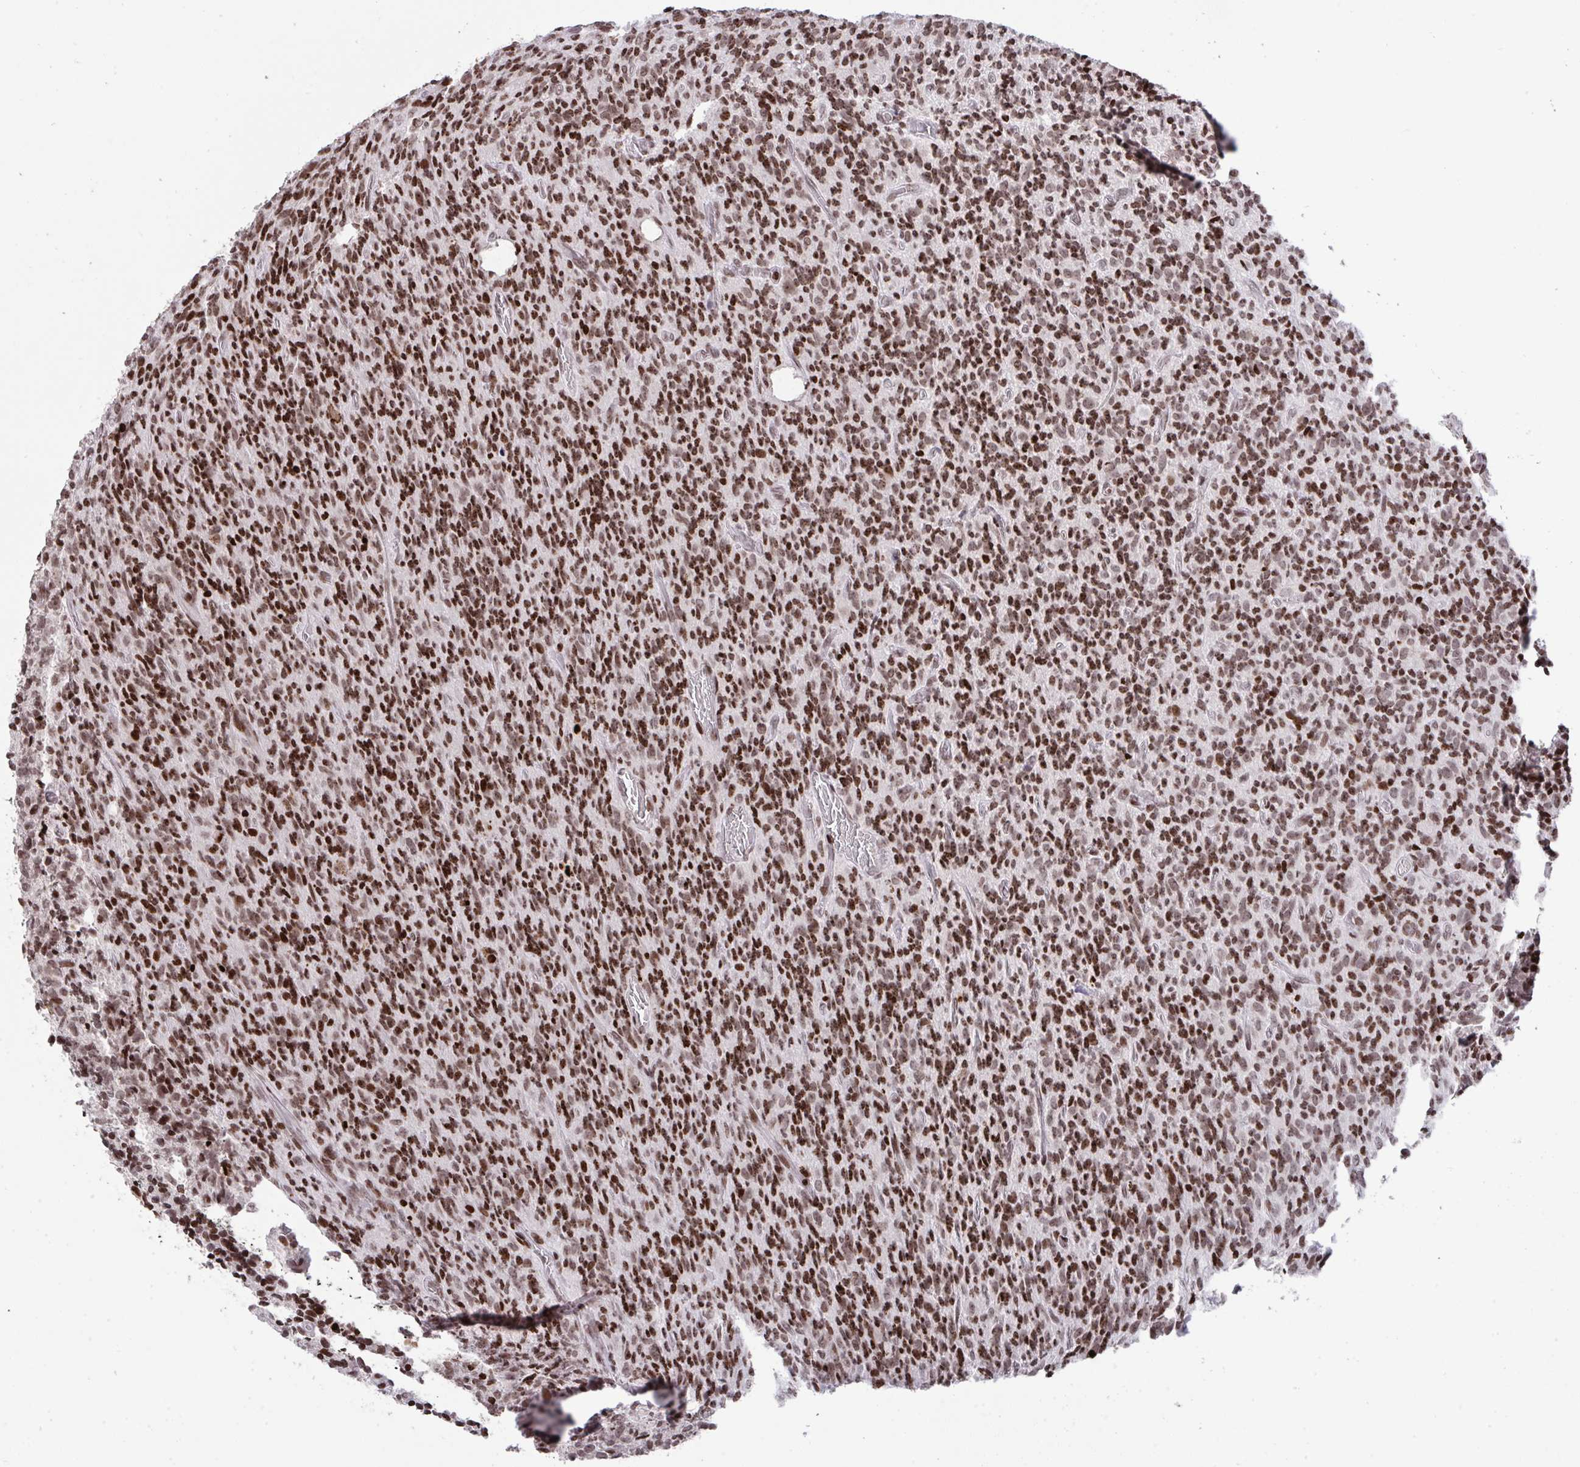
{"staining": {"intensity": "moderate", "quantity": ">75%", "location": "nuclear"}, "tissue": "glioma", "cell_type": "Tumor cells", "image_type": "cancer", "snomed": [{"axis": "morphology", "description": "Glioma, malignant, High grade"}, {"axis": "topography", "description": "Brain"}], "caption": "Immunohistochemical staining of human glioma shows medium levels of moderate nuclear staining in about >75% of tumor cells.", "gene": "NIP7", "patient": {"sex": "male", "age": 76}}